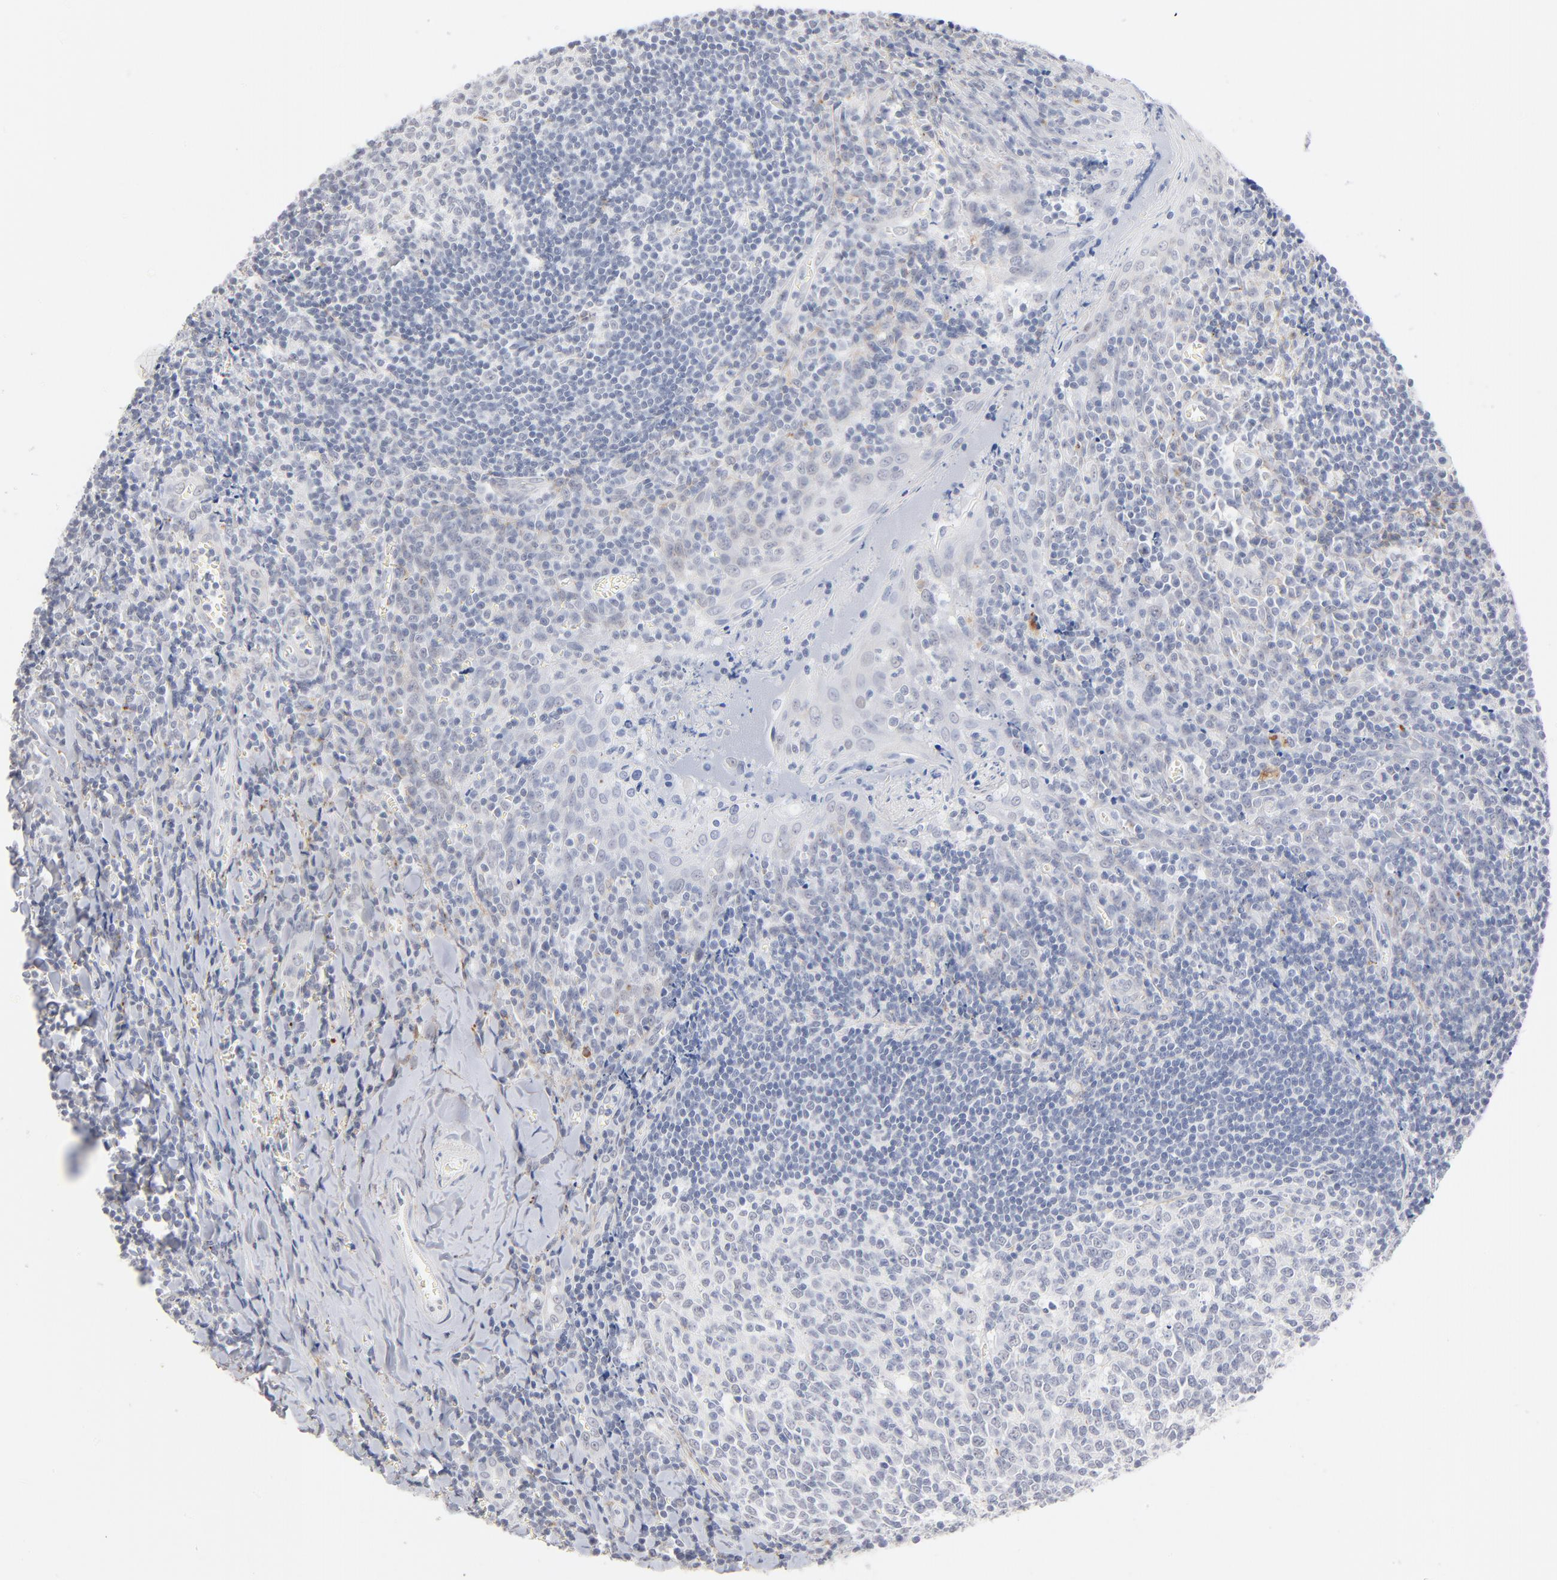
{"staining": {"intensity": "negative", "quantity": "none", "location": "none"}, "tissue": "tonsil", "cell_type": "Germinal center cells", "image_type": "normal", "snomed": [{"axis": "morphology", "description": "Normal tissue, NOS"}, {"axis": "topography", "description": "Tonsil"}], "caption": "Immunohistochemistry of normal human tonsil shows no expression in germinal center cells.", "gene": "LTBP2", "patient": {"sex": "male", "age": 20}}